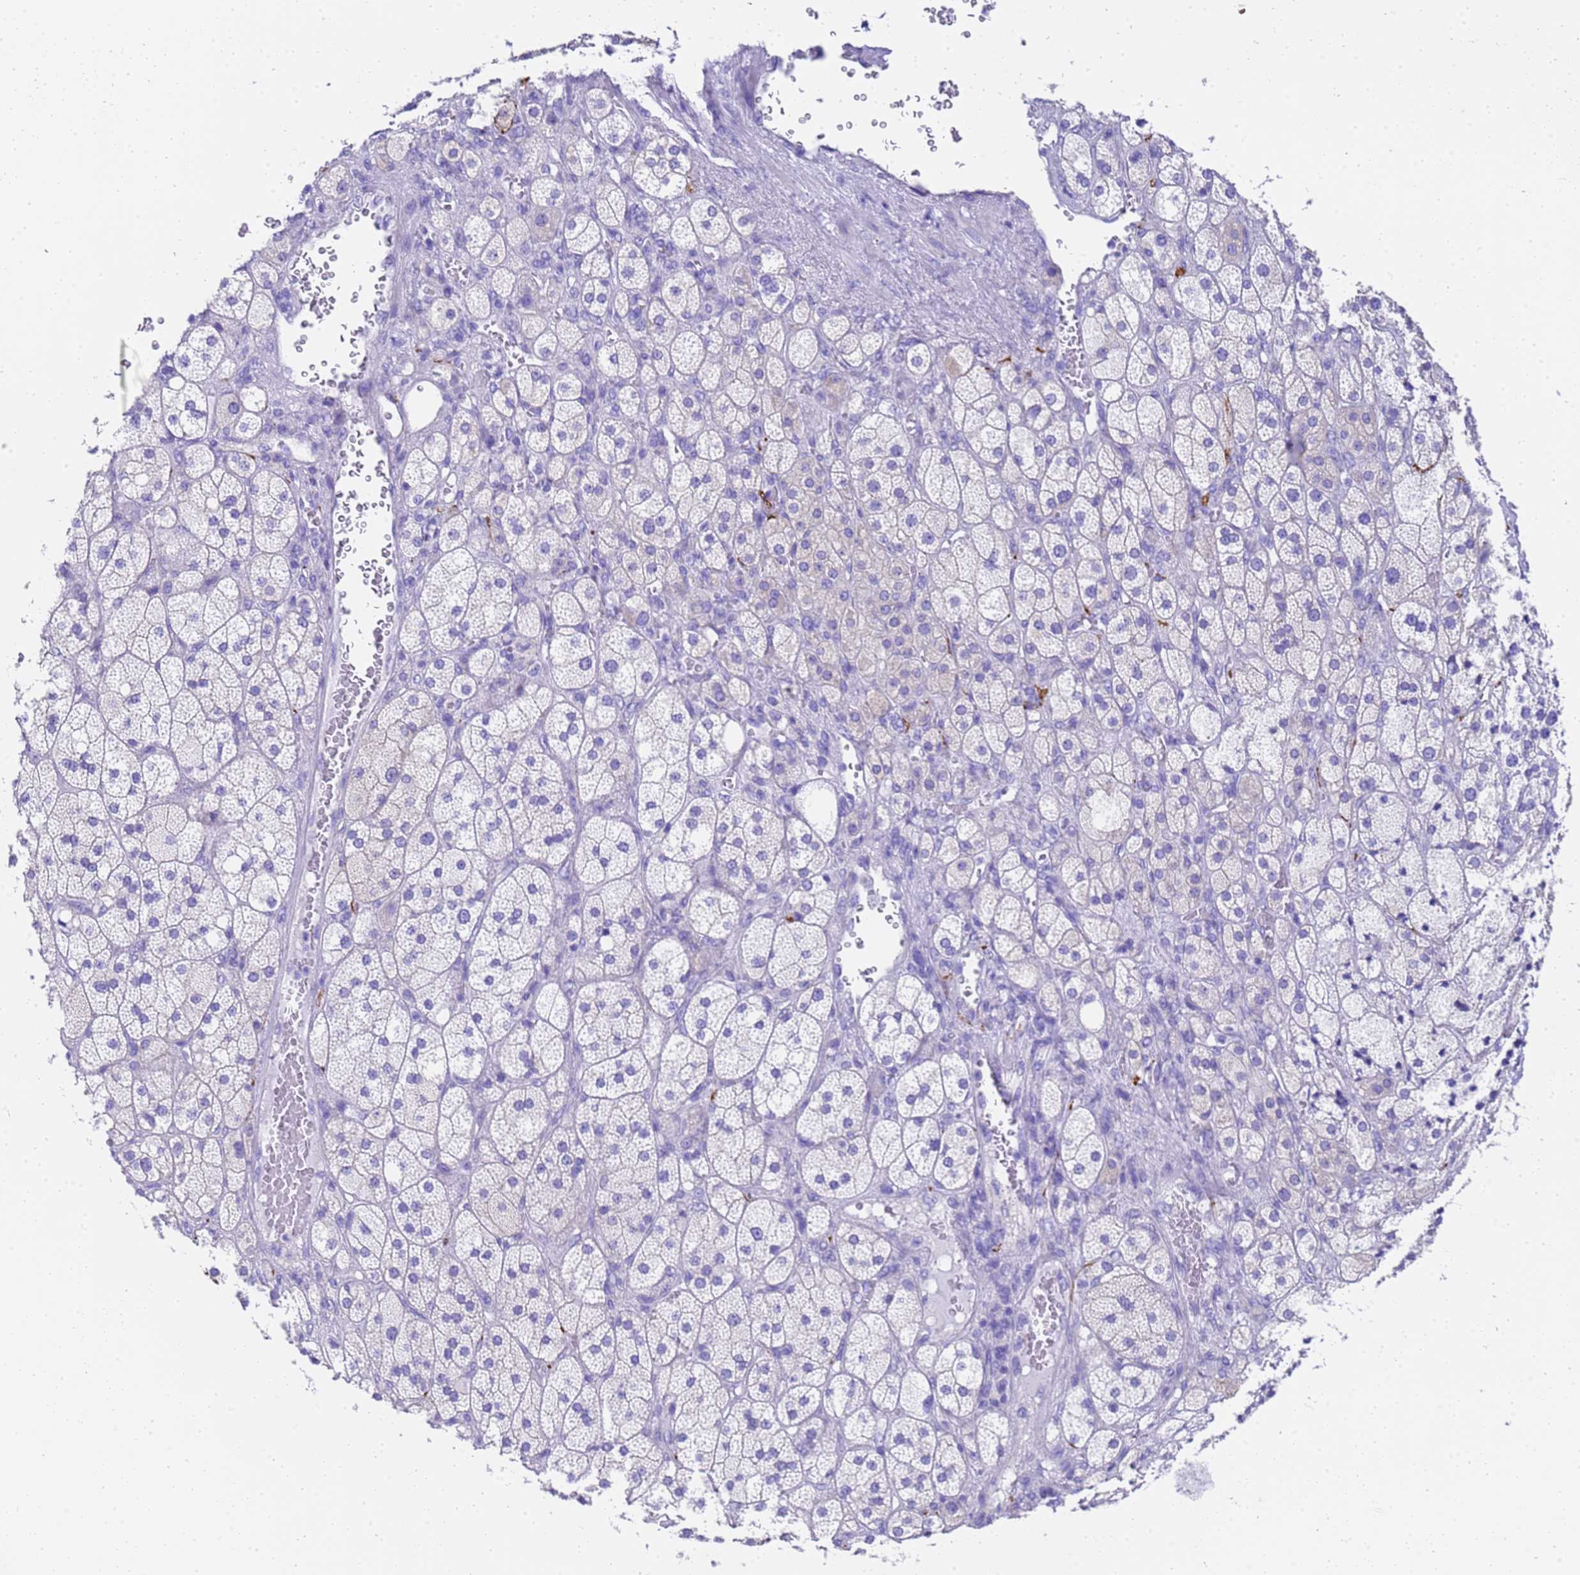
{"staining": {"intensity": "negative", "quantity": "none", "location": "none"}, "tissue": "adrenal gland", "cell_type": "Glandular cells", "image_type": "normal", "snomed": [{"axis": "morphology", "description": "Normal tissue, NOS"}, {"axis": "topography", "description": "Adrenal gland"}], "caption": "DAB immunohistochemical staining of normal human adrenal gland exhibits no significant expression in glandular cells.", "gene": "FAM72A", "patient": {"sex": "male", "age": 61}}